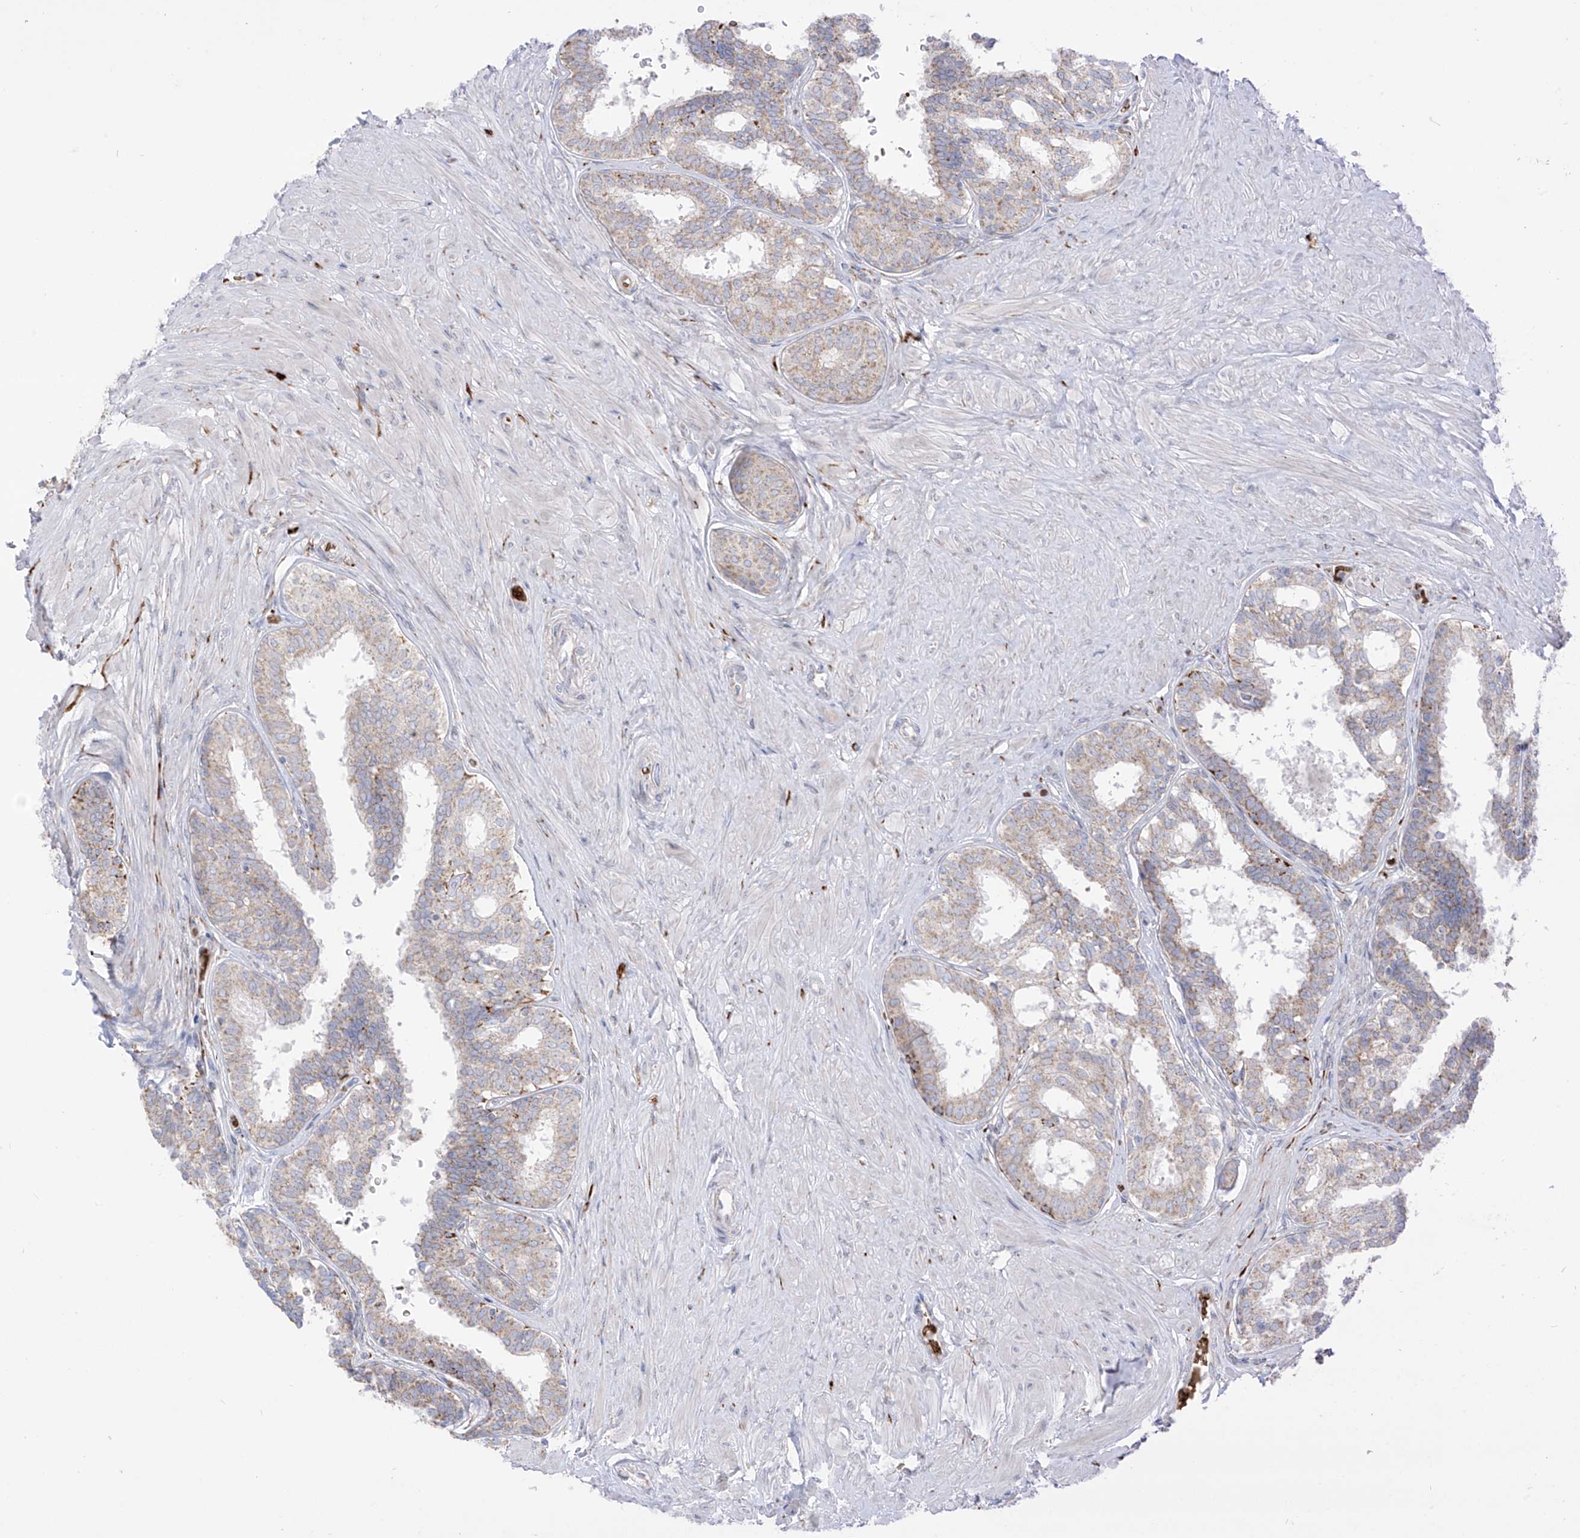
{"staining": {"intensity": "moderate", "quantity": "25%-75%", "location": "cytoplasmic/membranous"}, "tissue": "prostate", "cell_type": "Glandular cells", "image_type": "normal", "snomed": [{"axis": "morphology", "description": "Normal tissue, NOS"}, {"axis": "topography", "description": "Prostate"}], "caption": "Moderate cytoplasmic/membranous protein expression is seen in about 25%-75% of glandular cells in prostate.", "gene": "ARHGEF40", "patient": {"sex": "male", "age": 48}}